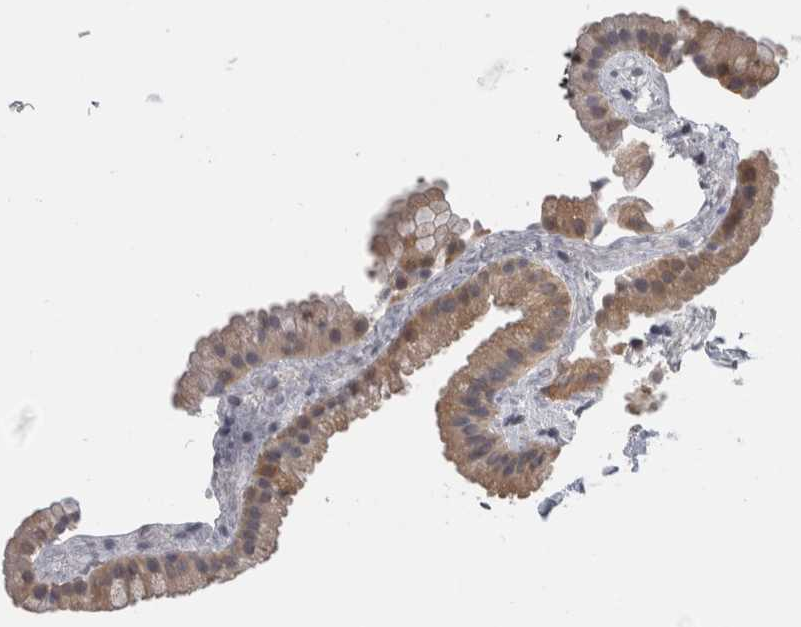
{"staining": {"intensity": "weak", "quantity": "<25%", "location": "cytoplasmic/membranous"}, "tissue": "gallbladder", "cell_type": "Glandular cells", "image_type": "normal", "snomed": [{"axis": "morphology", "description": "Normal tissue, NOS"}, {"axis": "topography", "description": "Gallbladder"}], "caption": "This is an immunohistochemistry (IHC) histopathology image of benign gallbladder. There is no staining in glandular cells.", "gene": "TCAP", "patient": {"sex": "female", "age": 64}}